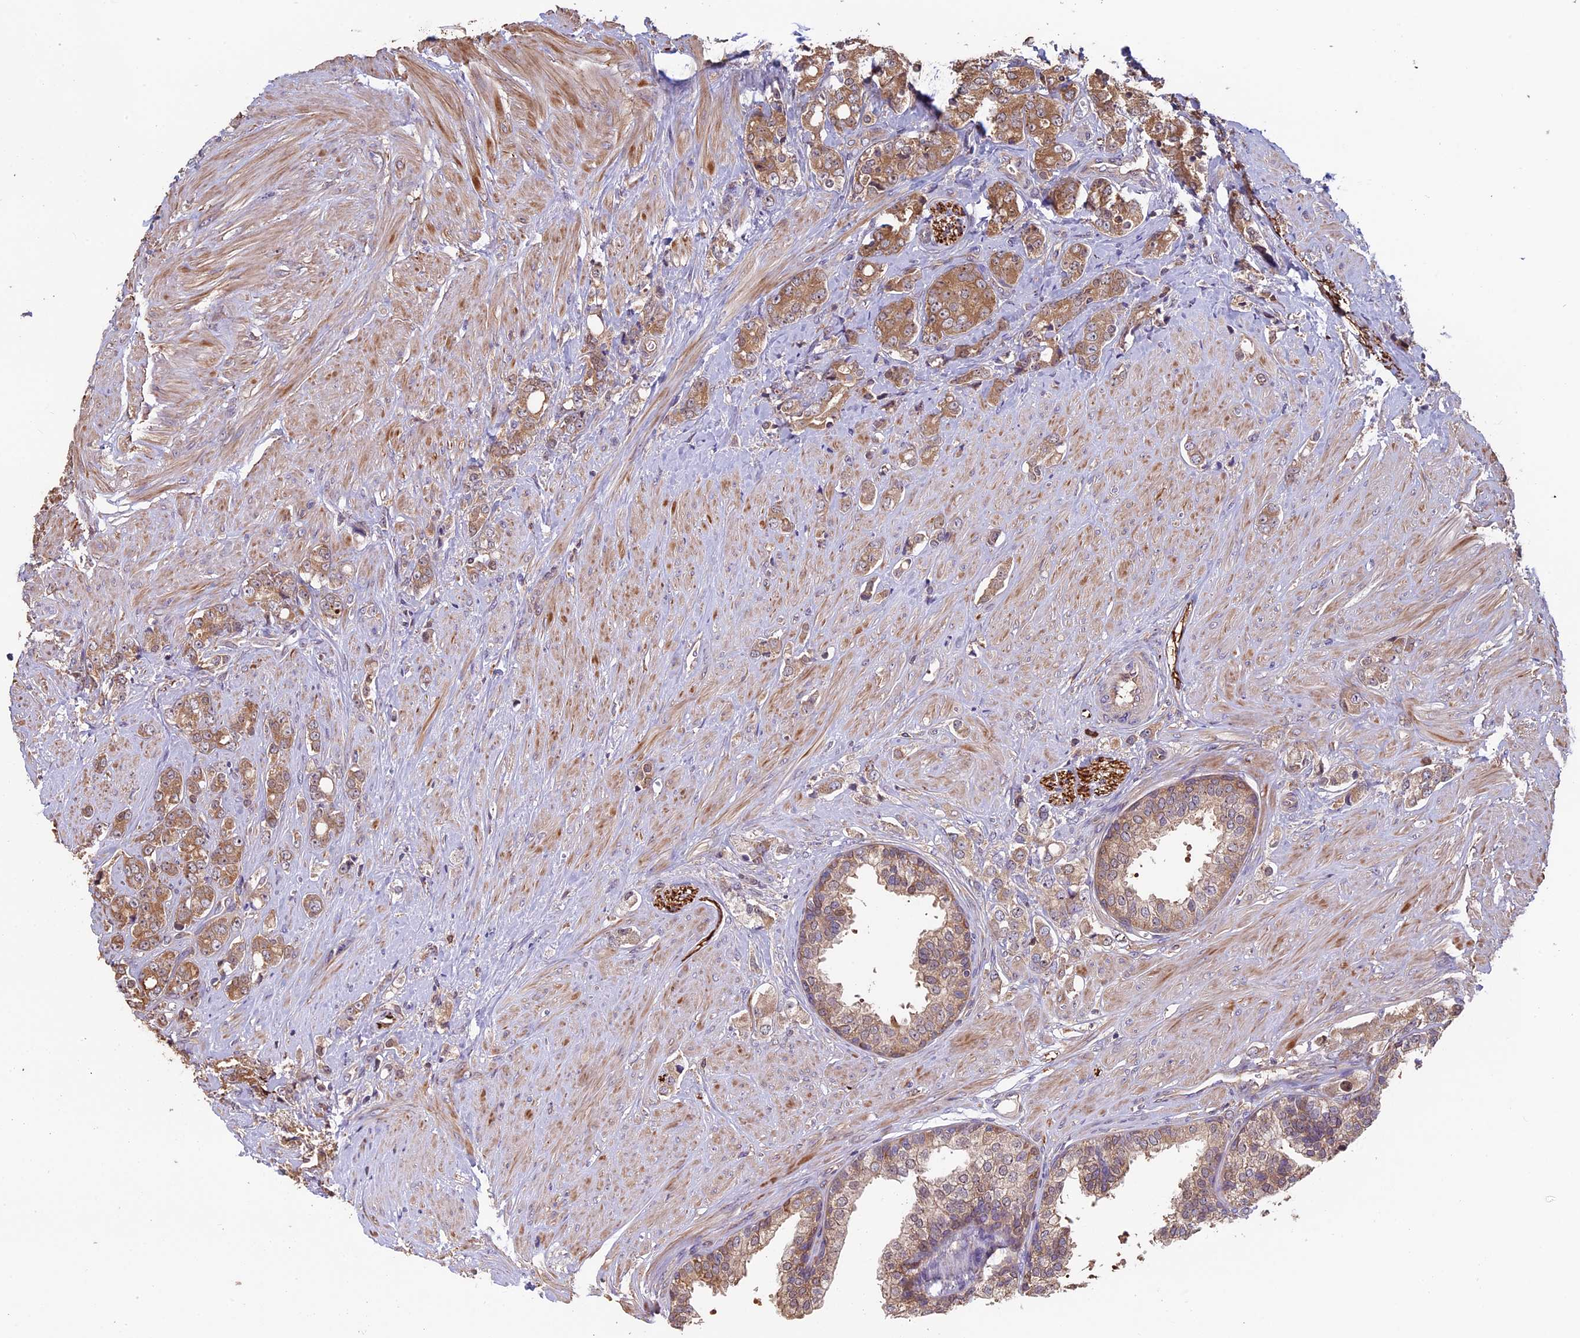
{"staining": {"intensity": "moderate", "quantity": ">75%", "location": "cytoplasmic/membranous"}, "tissue": "prostate cancer", "cell_type": "Tumor cells", "image_type": "cancer", "snomed": [{"axis": "morphology", "description": "Adenocarcinoma, High grade"}, {"axis": "topography", "description": "Prostate"}], "caption": "The histopathology image reveals staining of high-grade adenocarcinoma (prostate), revealing moderate cytoplasmic/membranous protein expression (brown color) within tumor cells. Nuclei are stained in blue.", "gene": "VWA3A", "patient": {"sex": "male", "age": 62}}